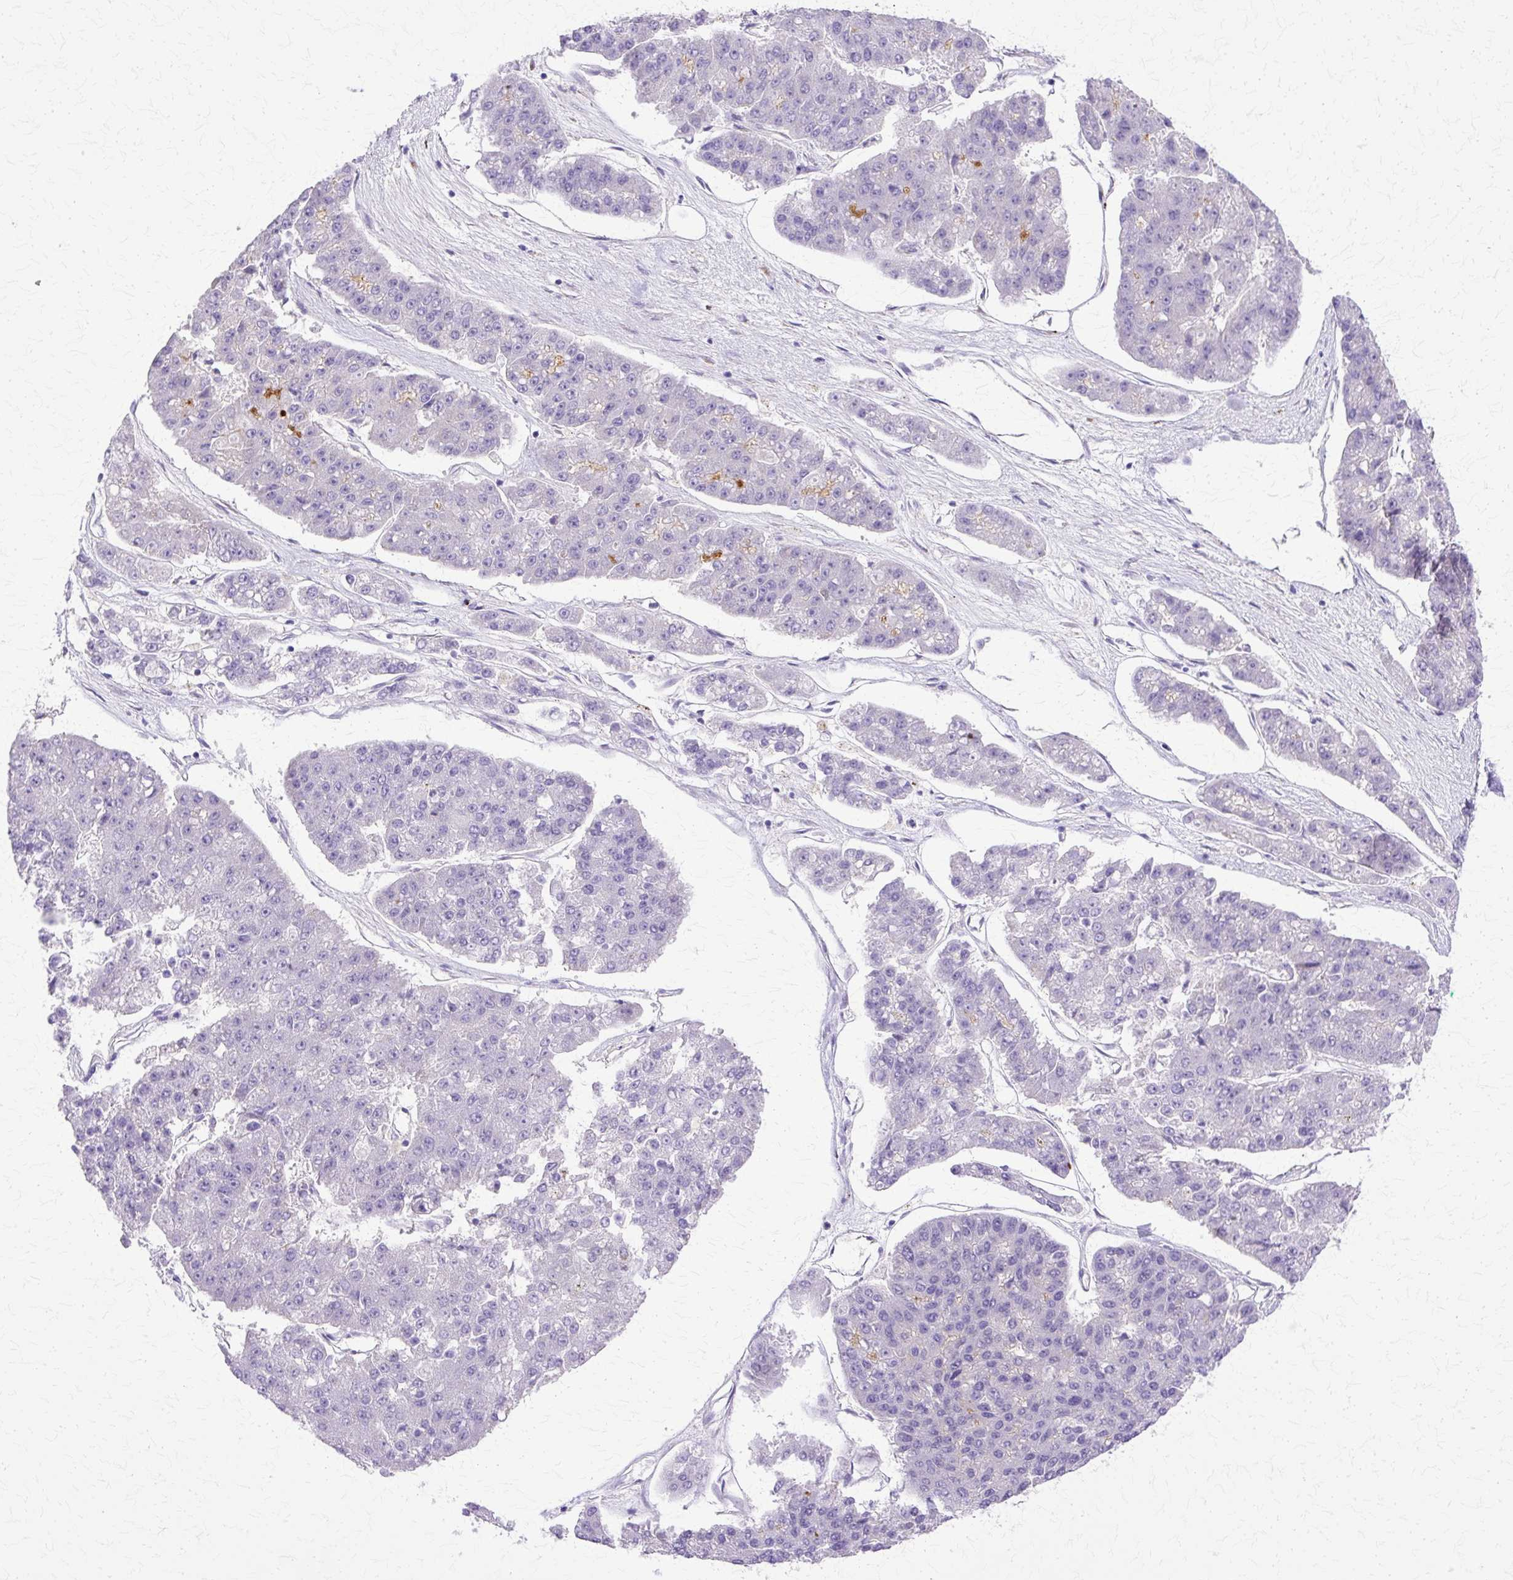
{"staining": {"intensity": "negative", "quantity": "none", "location": "none"}, "tissue": "pancreatic cancer", "cell_type": "Tumor cells", "image_type": "cancer", "snomed": [{"axis": "morphology", "description": "Adenocarcinoma, NOS"}, {"axis": "topography", "description": "Pancreas"}], "caption": "Micrograph shows no significant protein staining in tumor cells of pancreatic cancer.", "gene": "TBC1D3G", "patient": {"sex": "male", "age": 50}}